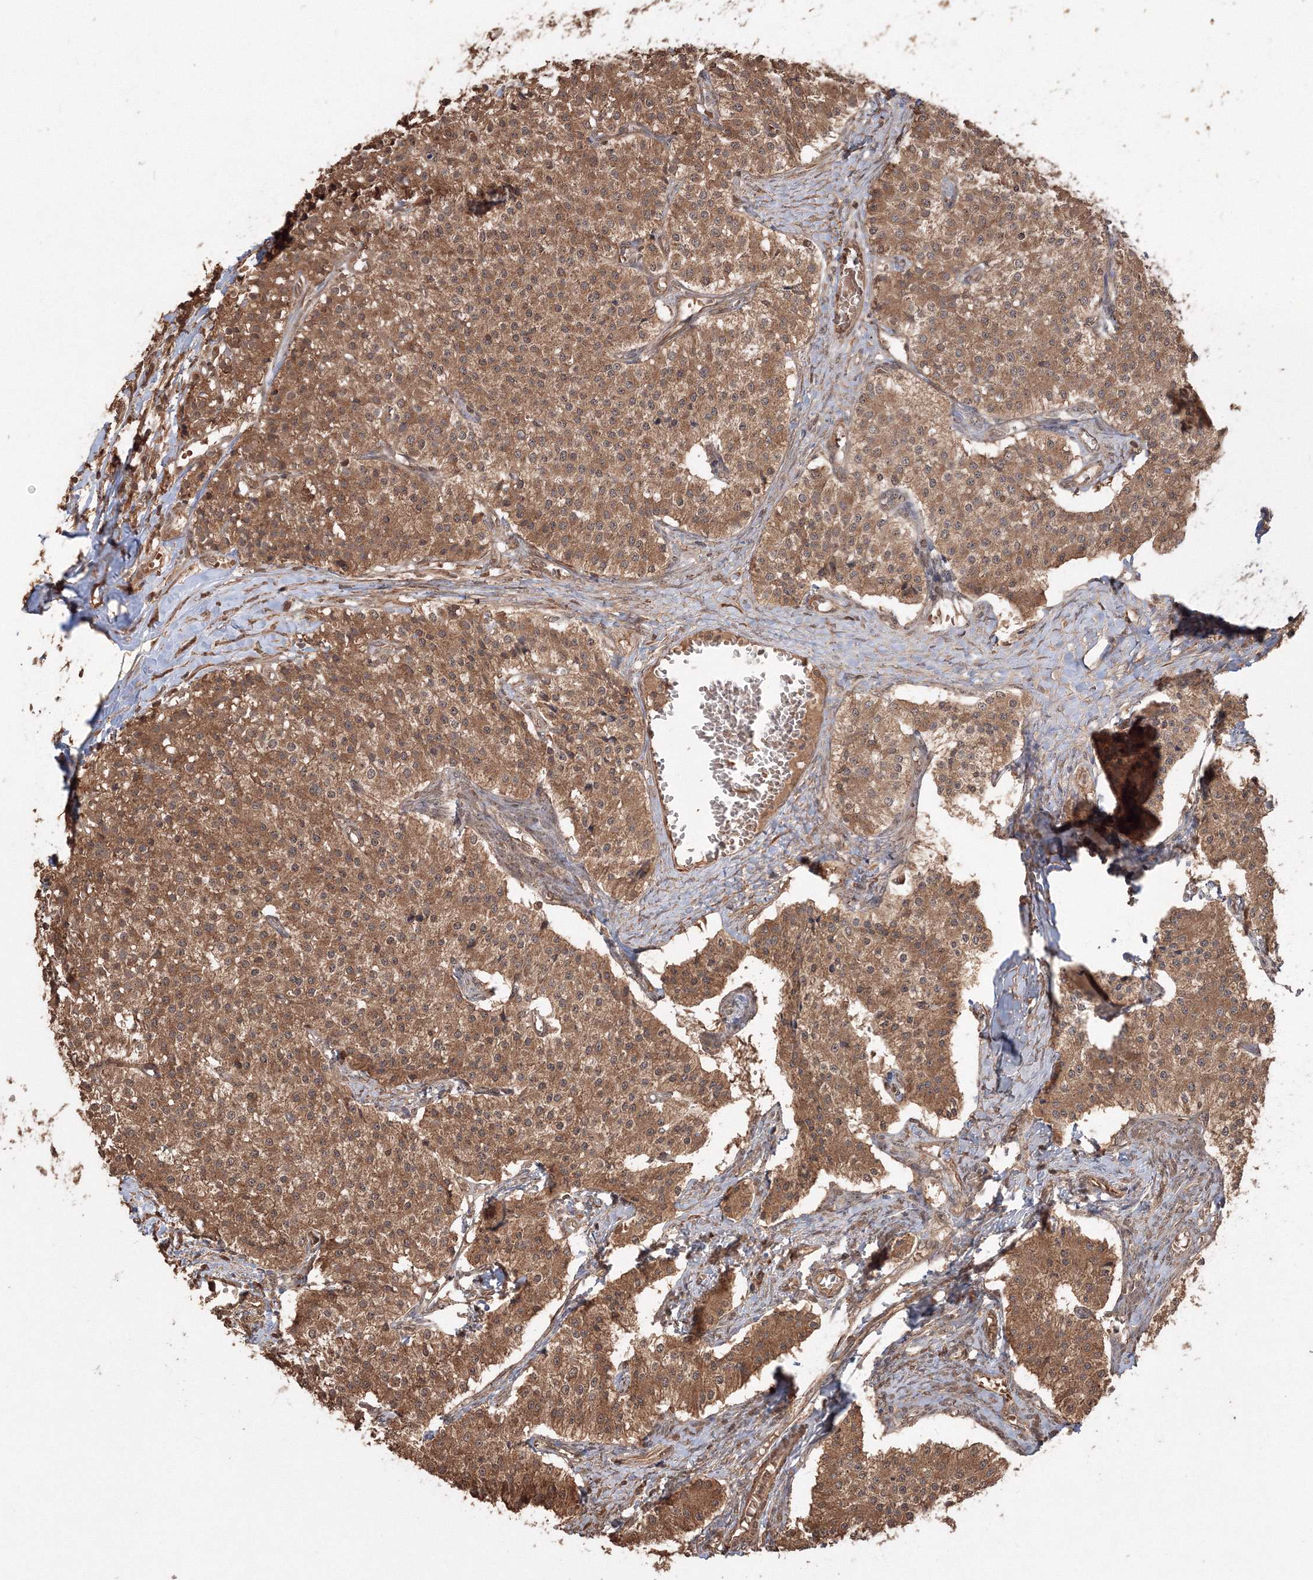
{"staining": {"intensity": "moderate", "quantity": ">75%", "location": "cytoplasmic/membranous"}, "tissue": "carcinoid", "cell_type": "Tumor cells", "image_type": "cancer", "snomed": [{"axis": "morphology", "description": "Carcinoid, malignant, NOS"}, {"axis": "topography", "description": "Colon"}], "caption": "Immunohistochemical staining of human malignant carcinoid displays medium levels of moderate cytoplasmic/membranous staining in about >75% of tumor cells.", "gene": "CCDC122", "patient": {"sex": "female", "age": 52}}